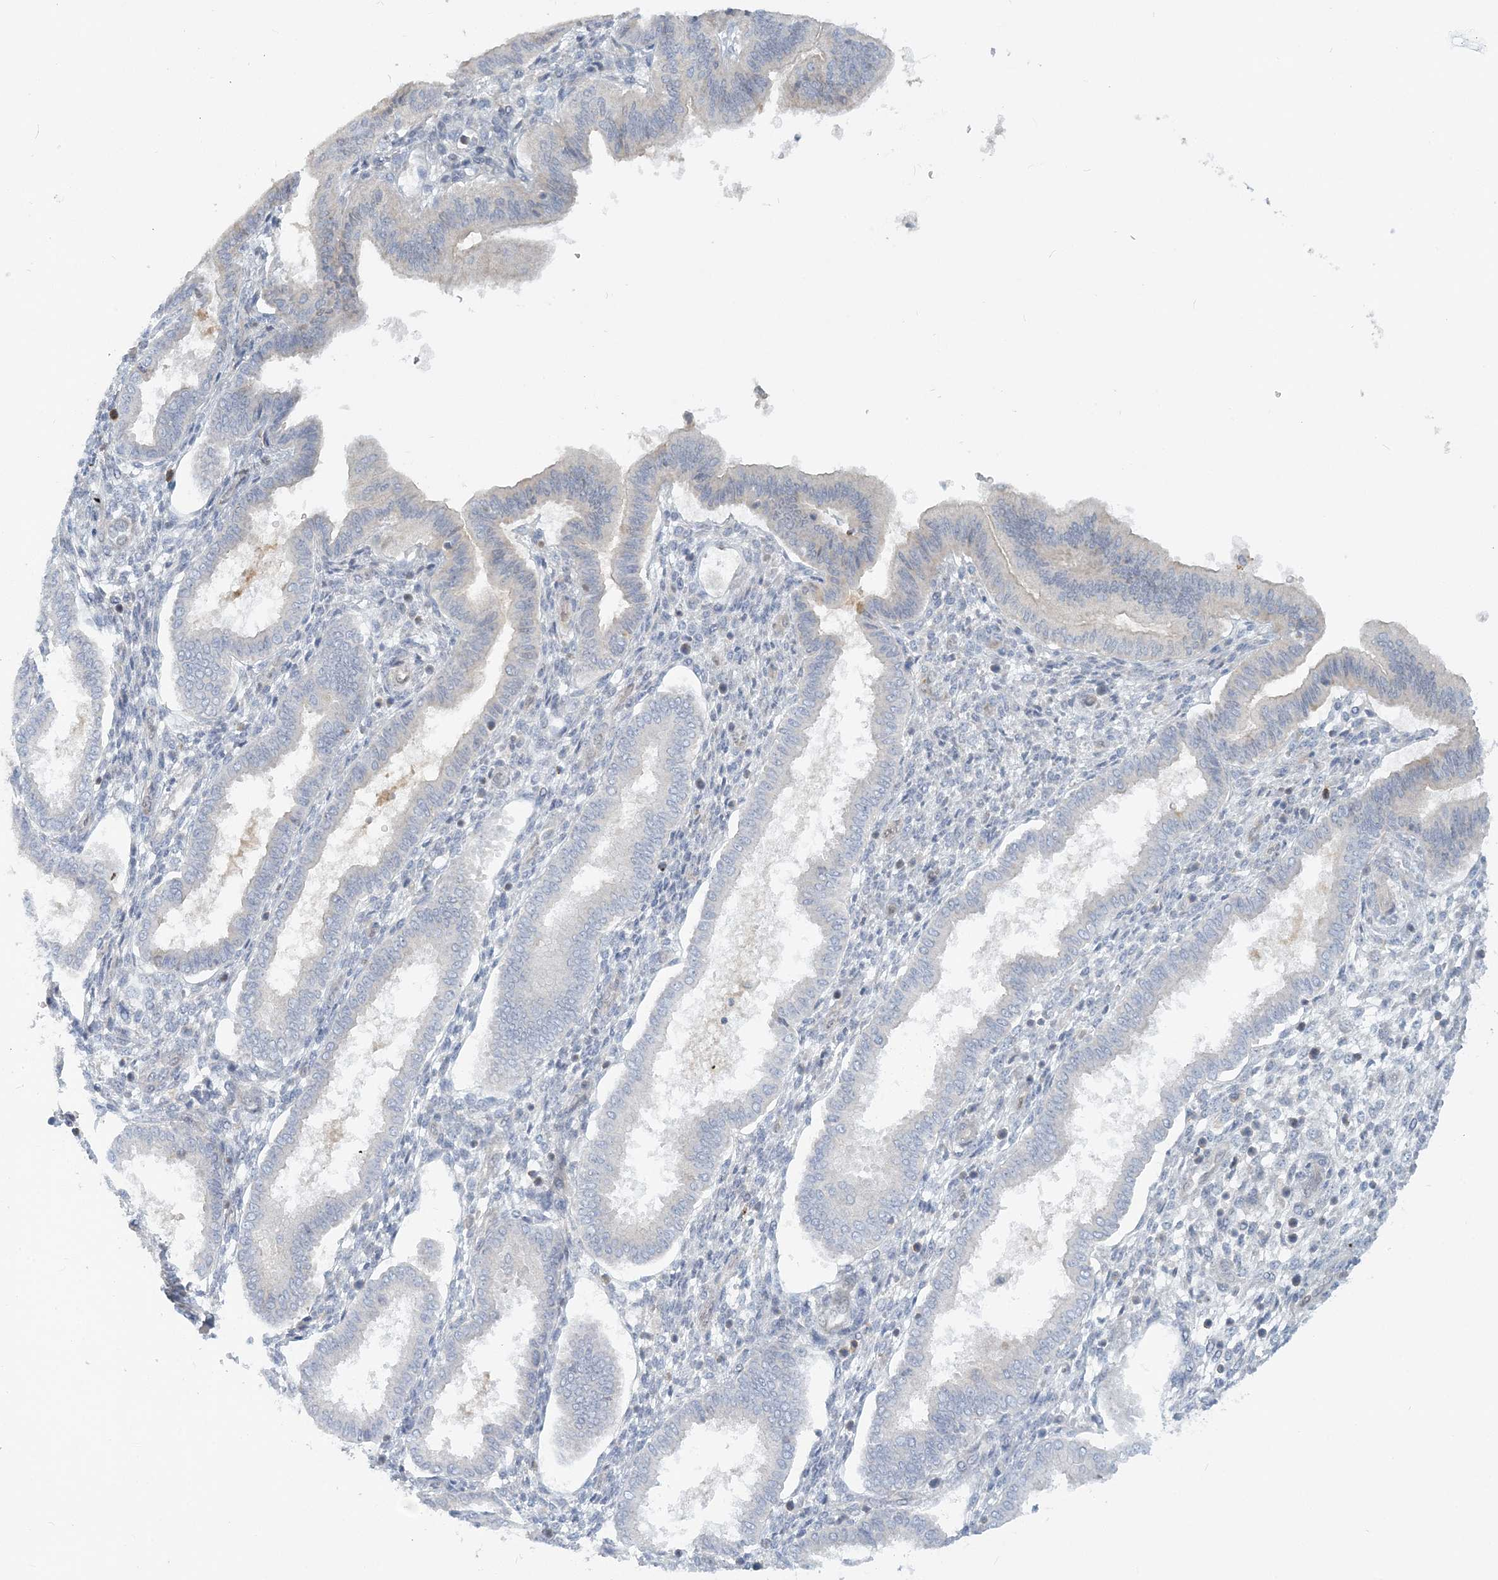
{"staining": {"intensity": "negative", "quantity": "none", "location": "none"}, "tissue": "endometrium", "cell_type": "Cells in endometrial stroma", "image_type": "normal", "snomed": [{"axis": "morphology", "description": "Normal tissue, NOS"}, {"axis": "topography", "description": "Endometrium"}], "caption": "Immunohistochemistry photomicrograph of normal human endometrium stained for a protein (brown), which exhibits no expression in cells in endometrial stroma.", "gene": "NAA11", "patient": {"sex": "female", "age": 24}}